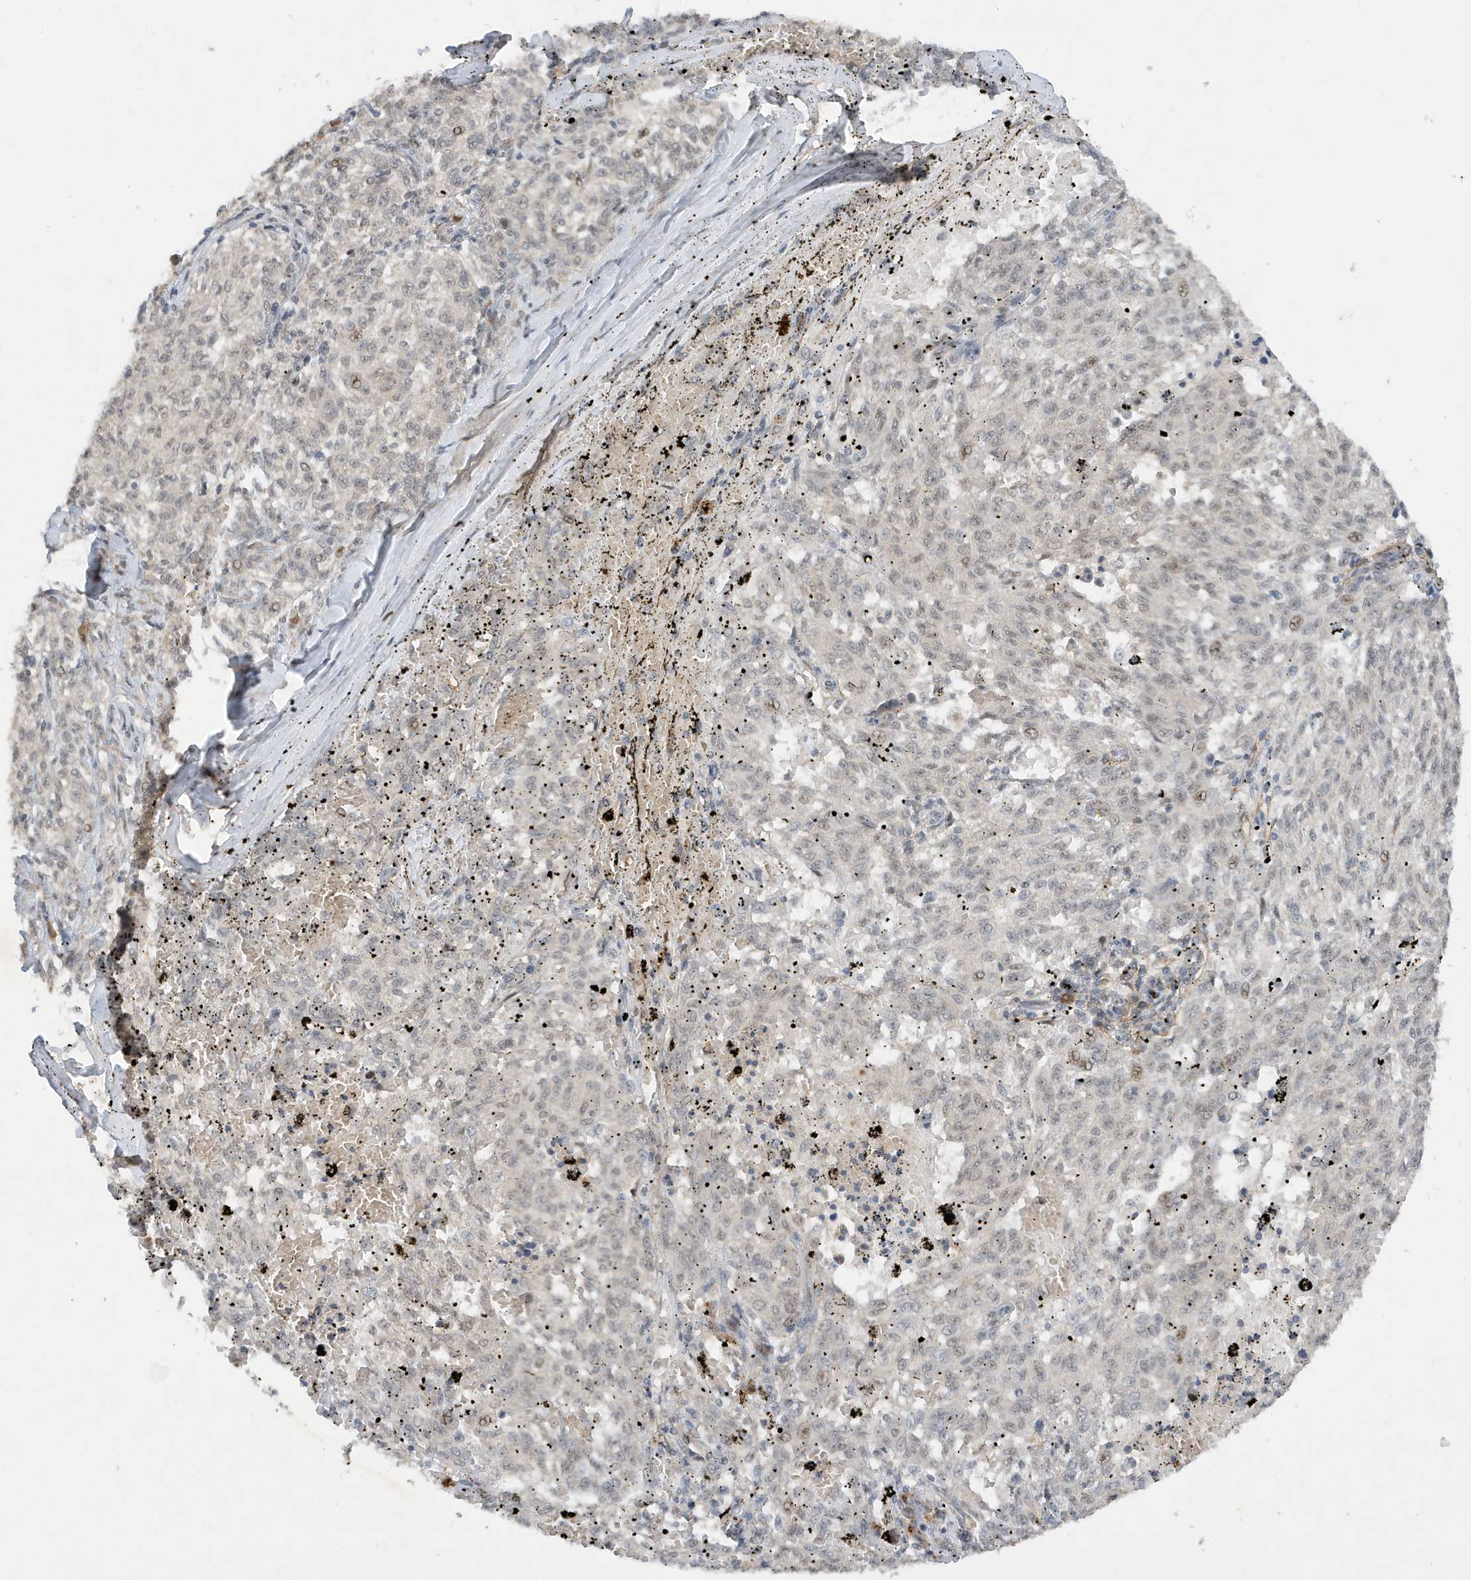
{"staining": {"intensity": "weak", "quantity": "<25%", "location": "nuclear"}, "tissue": "melanoma", "cell_type": "Tumor cells", "image_type": "cancer", "snomed": [{"axis": "morphology", "description": "Malignant melanoma, NOS"}, {"axis": "topography", "description": "Skin"}], "caption": "This is an immunohistochemistry micrograph of human malignant melanoma. There is no expression in tumor cells.", "gene": "MAST3", "patient": {"sex": "female", "age": 72}}